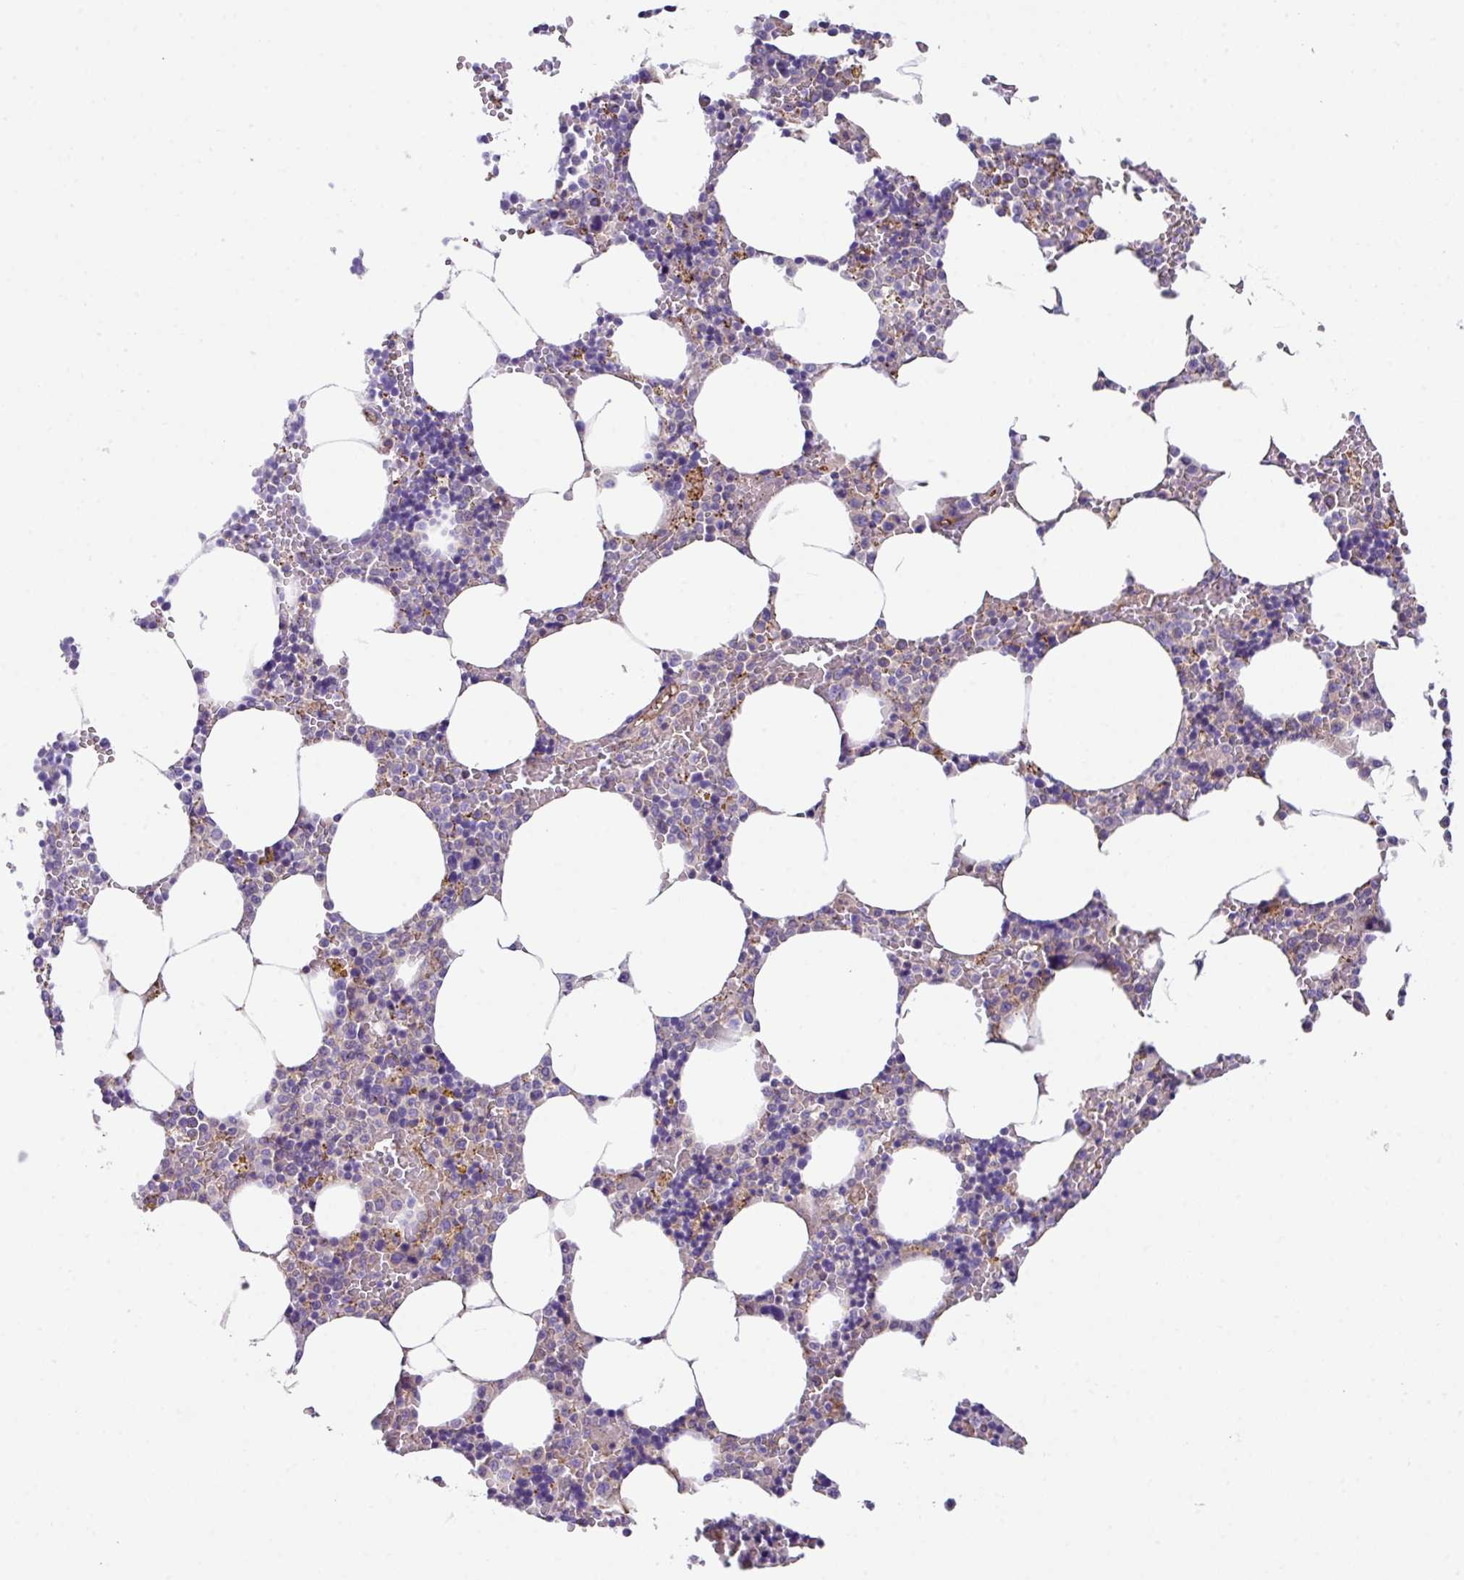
{"staining": {"intensity": "moderate", "quantity": "25%-75%", "location": "cytoplasmic/membranous"}, "tissue": "bone marrow", "cell_type": "Hematopoietic cells", "image_type": "normal", "snomed": [{"axis": "morphology", "description": "Normal tissue, NOS"}, {"axis": "topography", "description": "Bone marrow"}], "caption": "Bone marrow stained for a protein (brown) shows moderate cytoplasmic/membranous positive positivity in about 25%-75% of hematopoietic cells.", "gene": "DNAL1", "patient": {"sex": "male", "age": 70}}